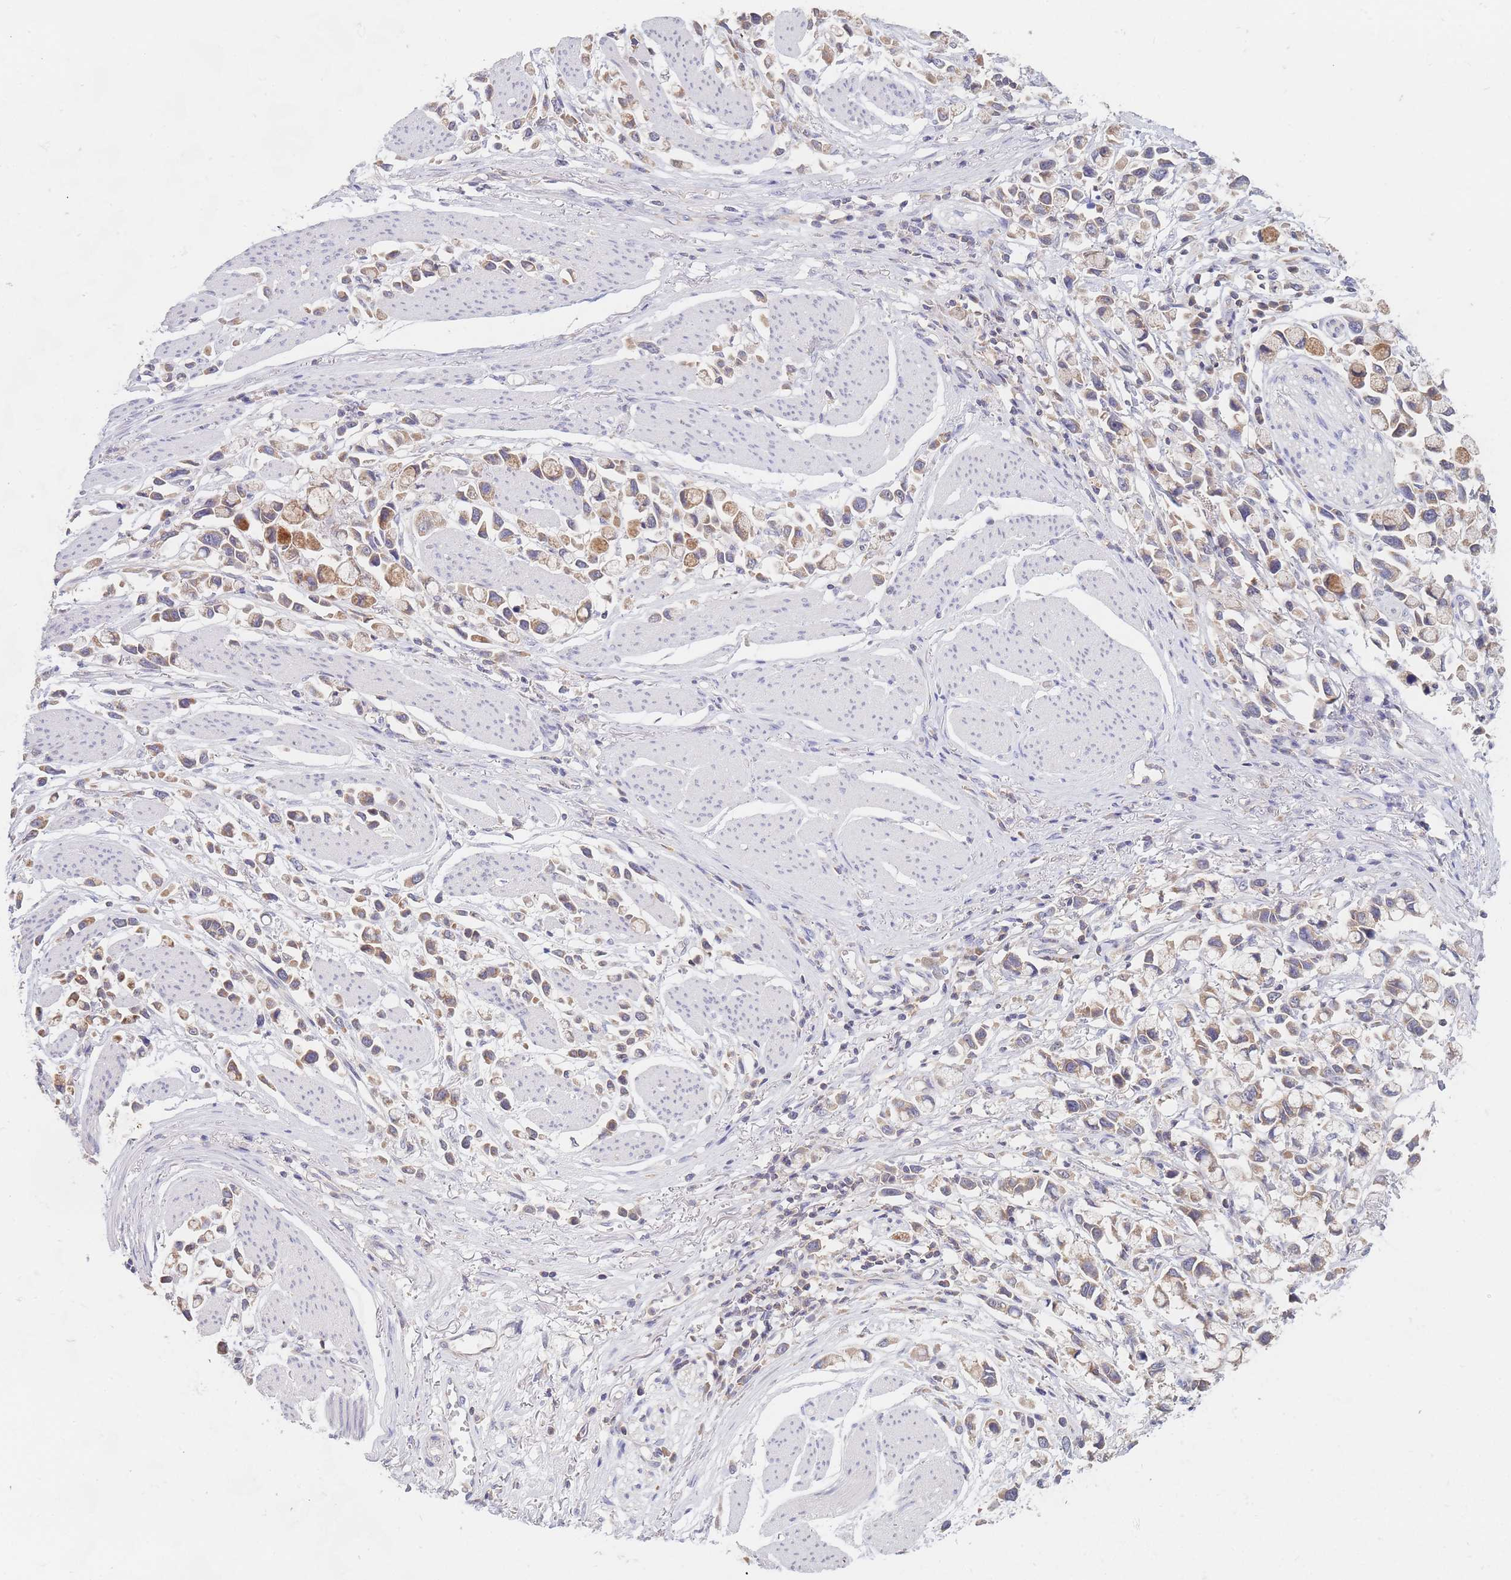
{"staining": {"intensity": "moderate", "quantity": ">75%", "location": "cytoplasmic/membranous"}, "tissue": "stomach cancer", "cell_type": "Tumor cells", "image_type": "cancer", "snomed": [{"axis": "morphology", "description": "Adenocarcinoma, NOS"}, {"axis": "topography", "description": "Stomach"}], "caption": "Protein analysis of adenocarcinoma (stomach) tissue reveals moderate cytoplasmic/membranous staining in approximately >75% of tumor cells. The staining was performed using DAB to visualize the protein expression in brown, while the nuclei were stained in blue with hematoxylin (Magnification: 20x).", "gene": "PPP6C", "patient": {"sex": "female", "age": 81}}